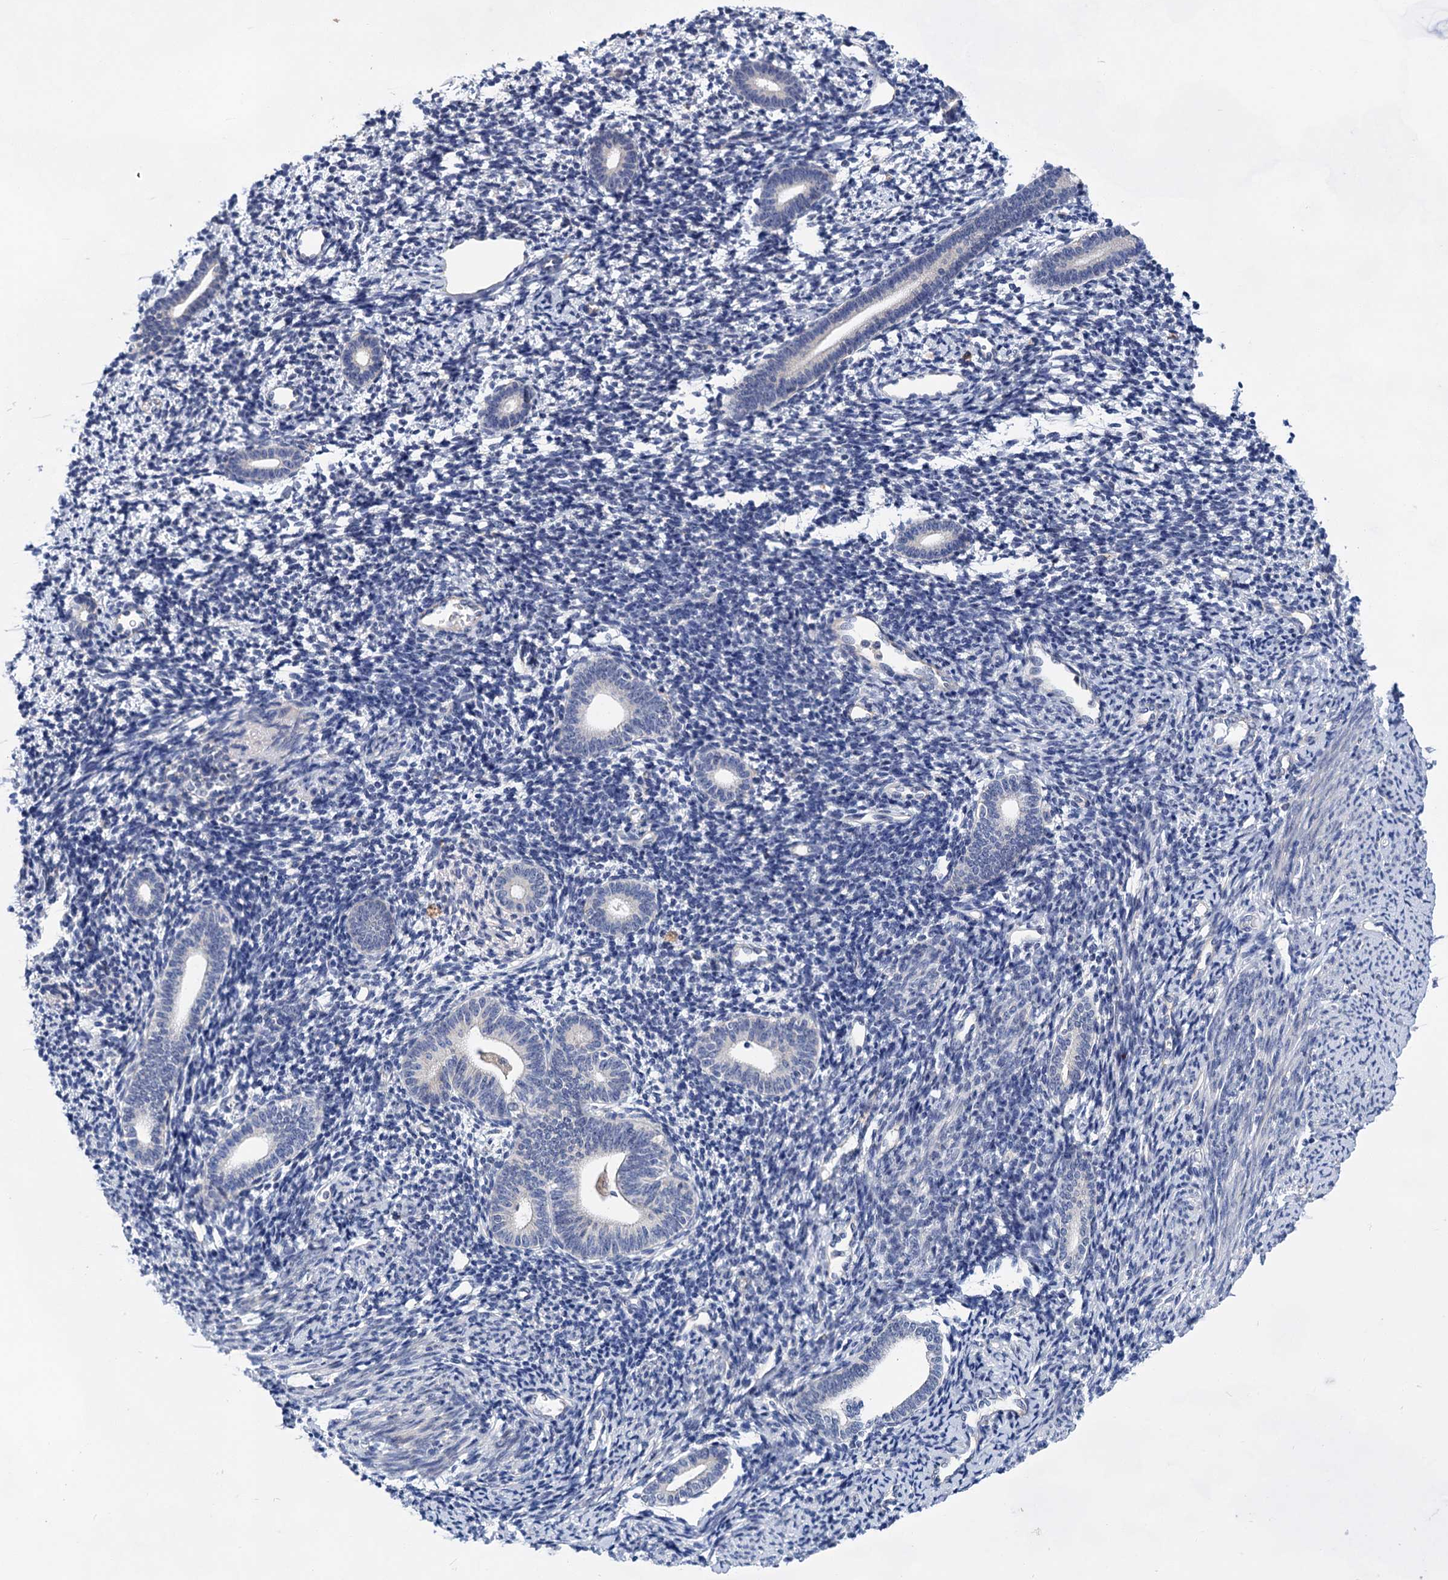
{"staining": {"intensity": "negative", "quantity": "none", "location": "none"}, "tissue": "endometrium", "cell_type": "Cells in endometrial stroma", "image_type": "normal", "snomed": [{"axis": "morphology", "description": "Normal tissue, NOS"}, {"axis": "topography", "description": "Endometrium"}], "caption": "Immunohistochemistry micrograph of normal endometrium stained for a protein (brown), which displays no positivity in cells in endometrial stroma.", "gene": "MORN3", "patient": {"sex": "female", "age": 56}}